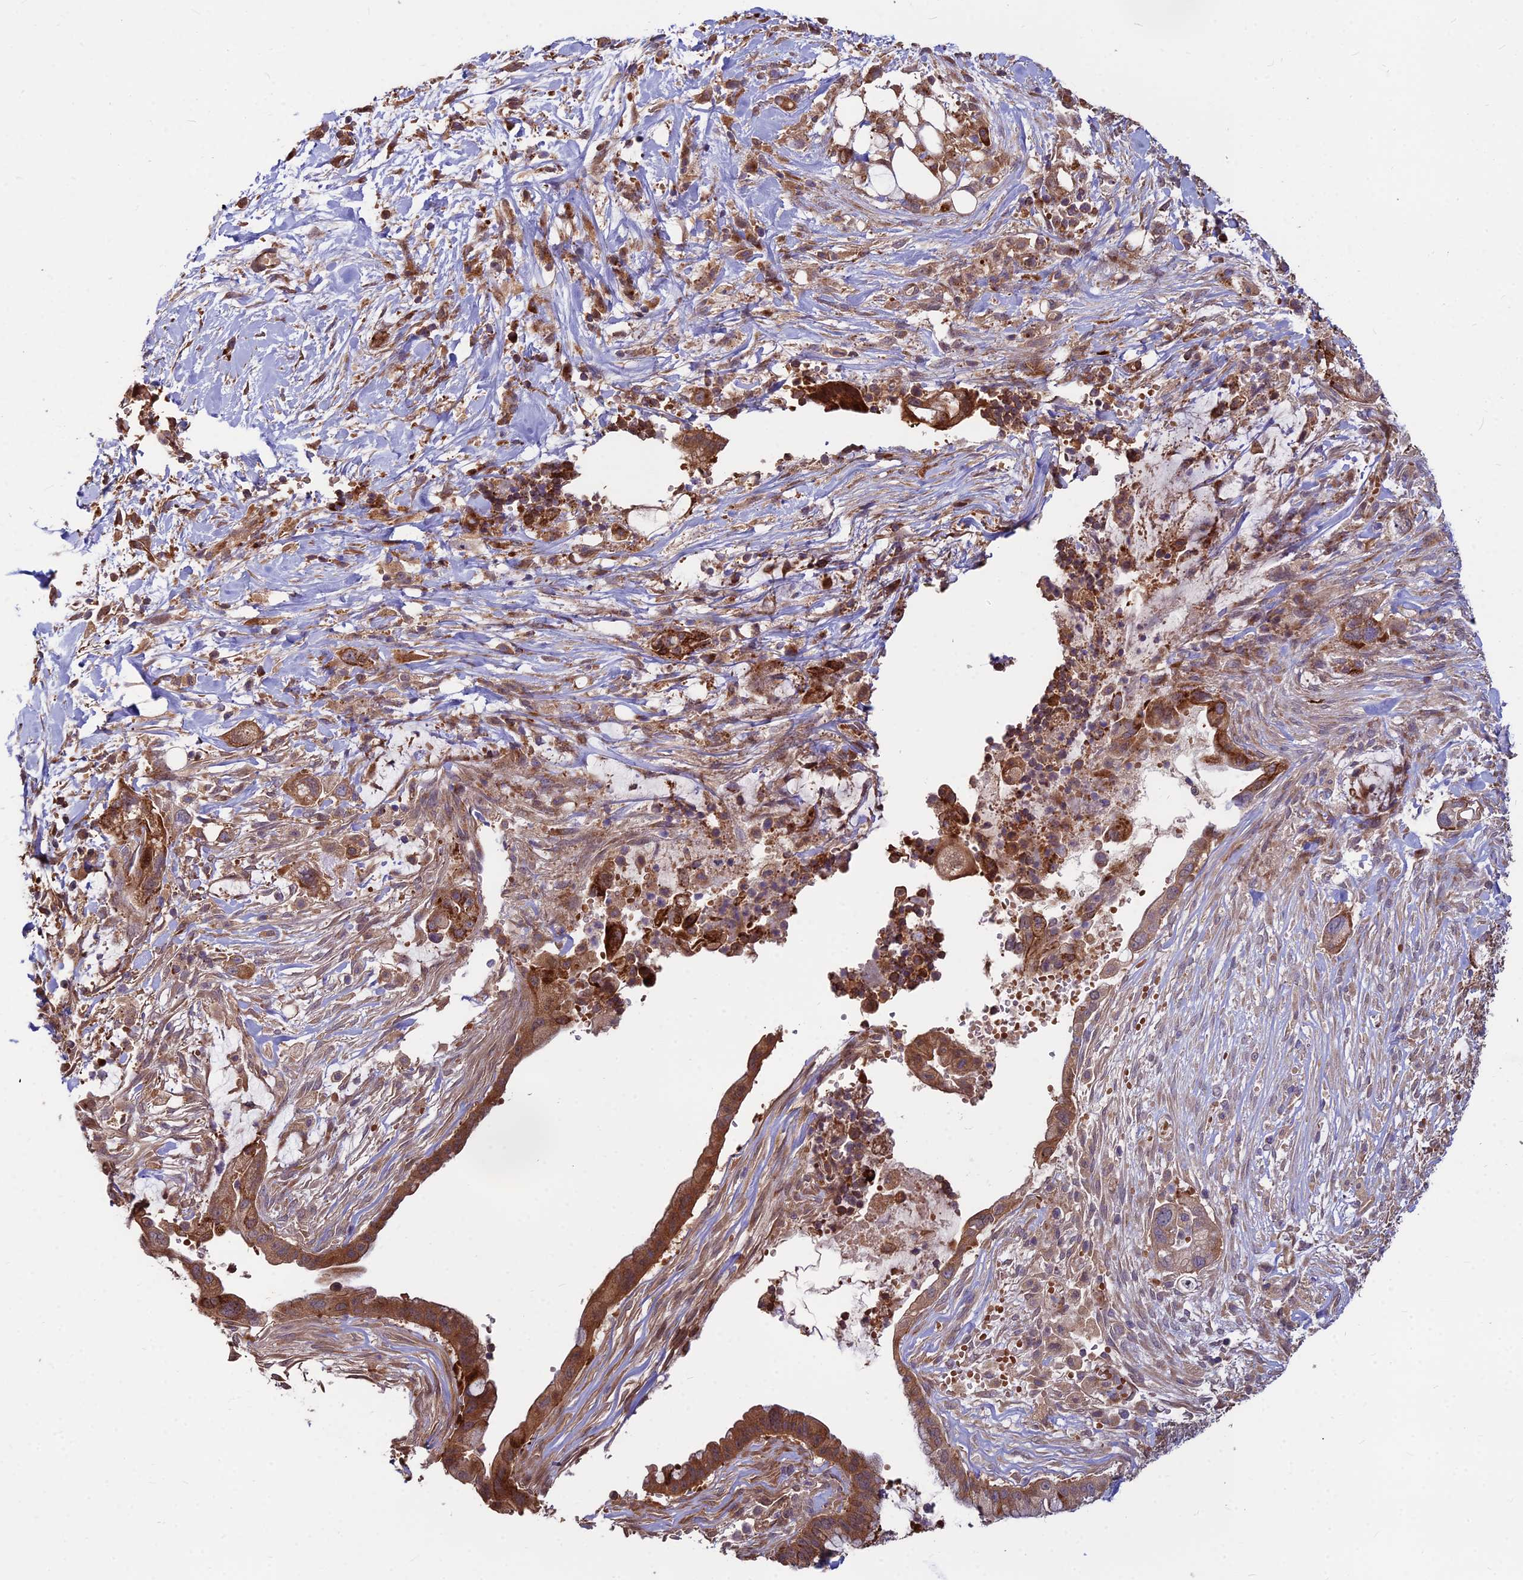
{"staining": {"intensity": "strong", "quantity": ">75%", "location": "cytoplasmic/membranous"}, "tissue": "pancreatic cancer", "cell_type": "Tumor cells", "image_type": "cancer", "snomed": [{"axis": "morphology", "description": "Adenocarcinoma, NOS"}, {"axis": "topography", "description": "Pancreas"}], "caption": "Protein staining demonstrates strong cytoplasmic/membranous positivity in about >75% of tumor cells in adenocarcinoma (pancreatic).", "gene": "CCT6B", "patient": {"sex": "male", "age": 44}}